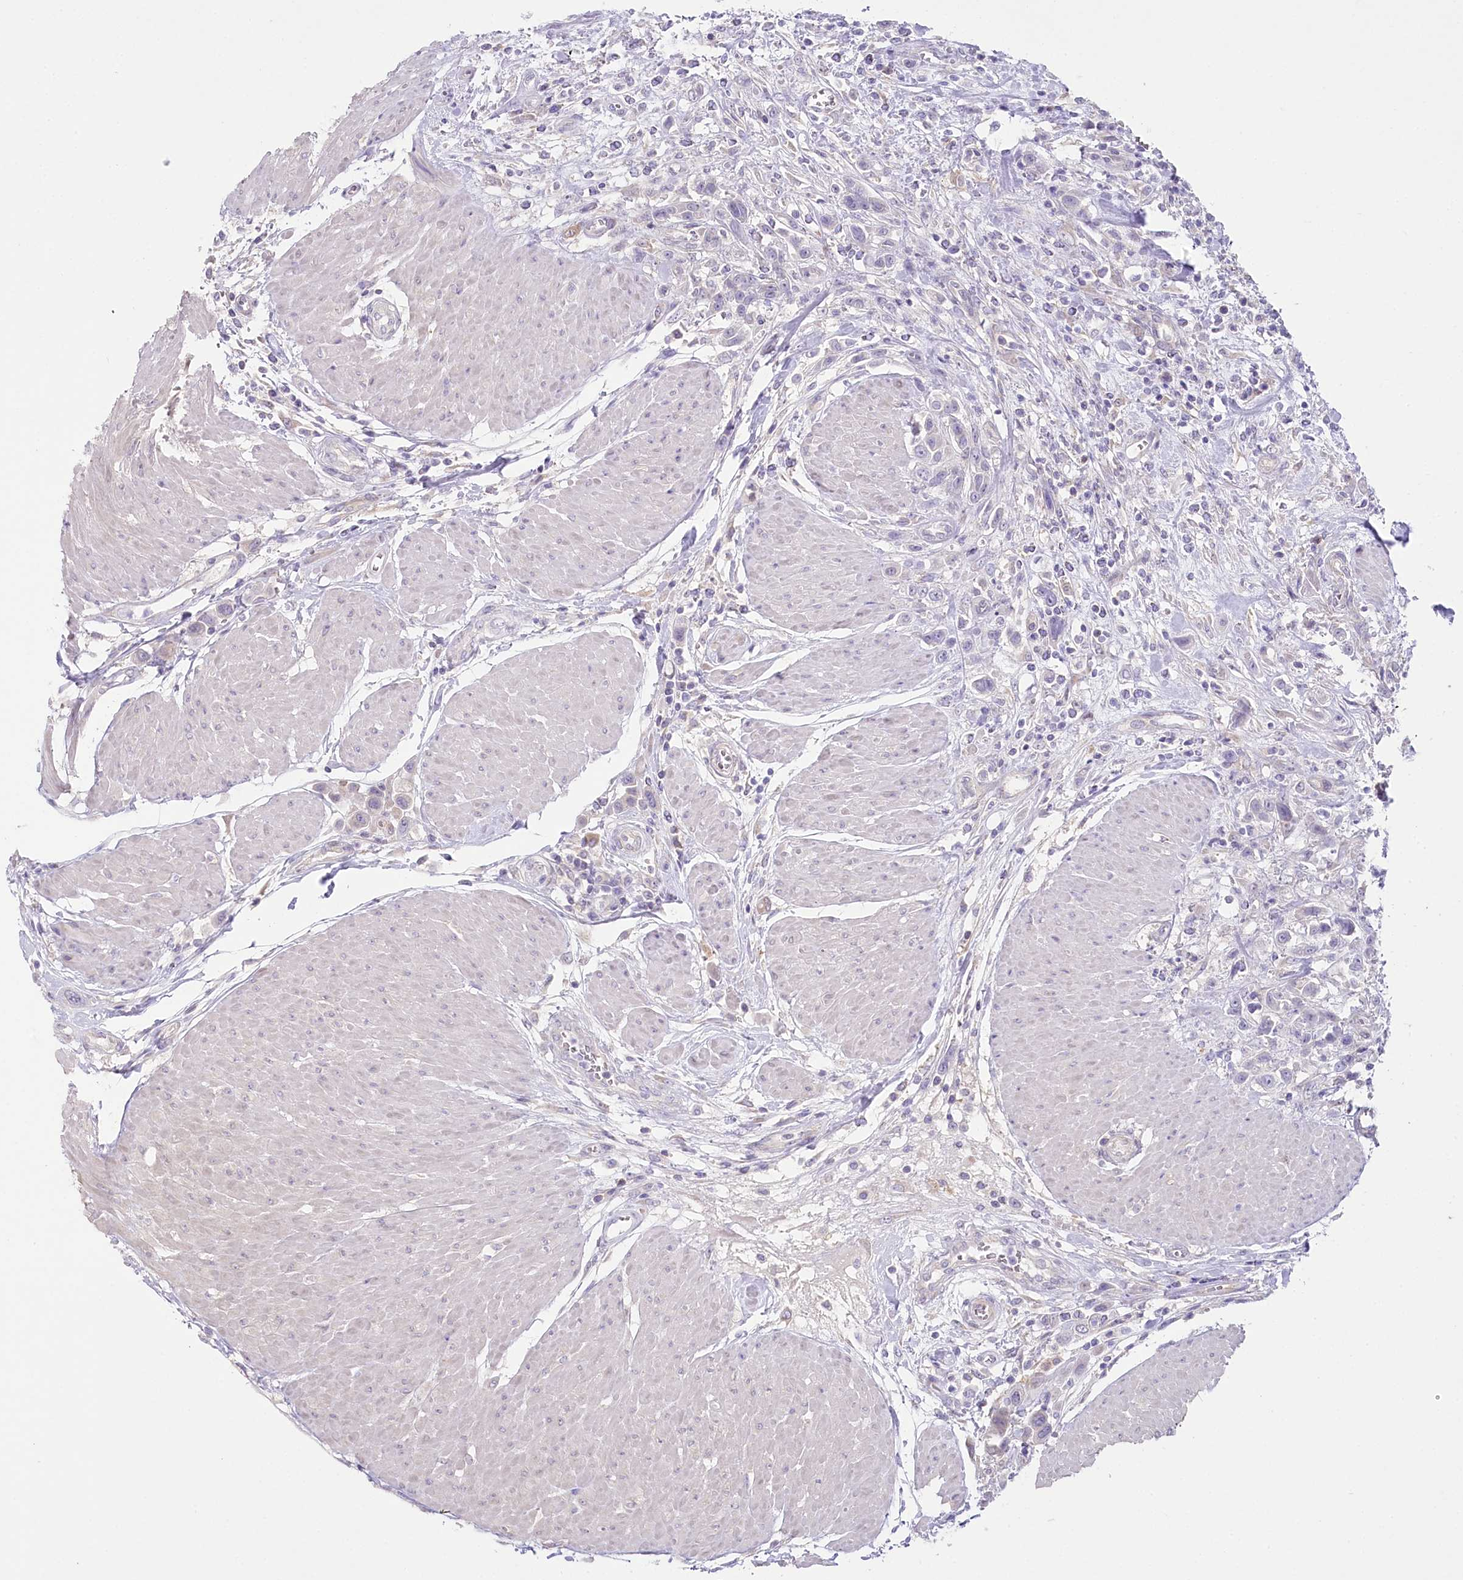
{"staining": {"intensity": "negative", "quantity": "none", "location": "none"}, "tissue": "urothelial cancer", "cell_type": "Tumor cells", "image_type": "cancer", "snomed": [{"axis": "morphology", "description": "Urothelial carcinoma, High grade"}, {"axis": "topography", "description": "Urinary bladder"}], "caption": "The histopathology image exhibits no staining of tumor cells in urothelial cancer. Nuclei are stained in blue.", "gene": "MYOZ1", "patient": {"sex": "male", "age": 50}}